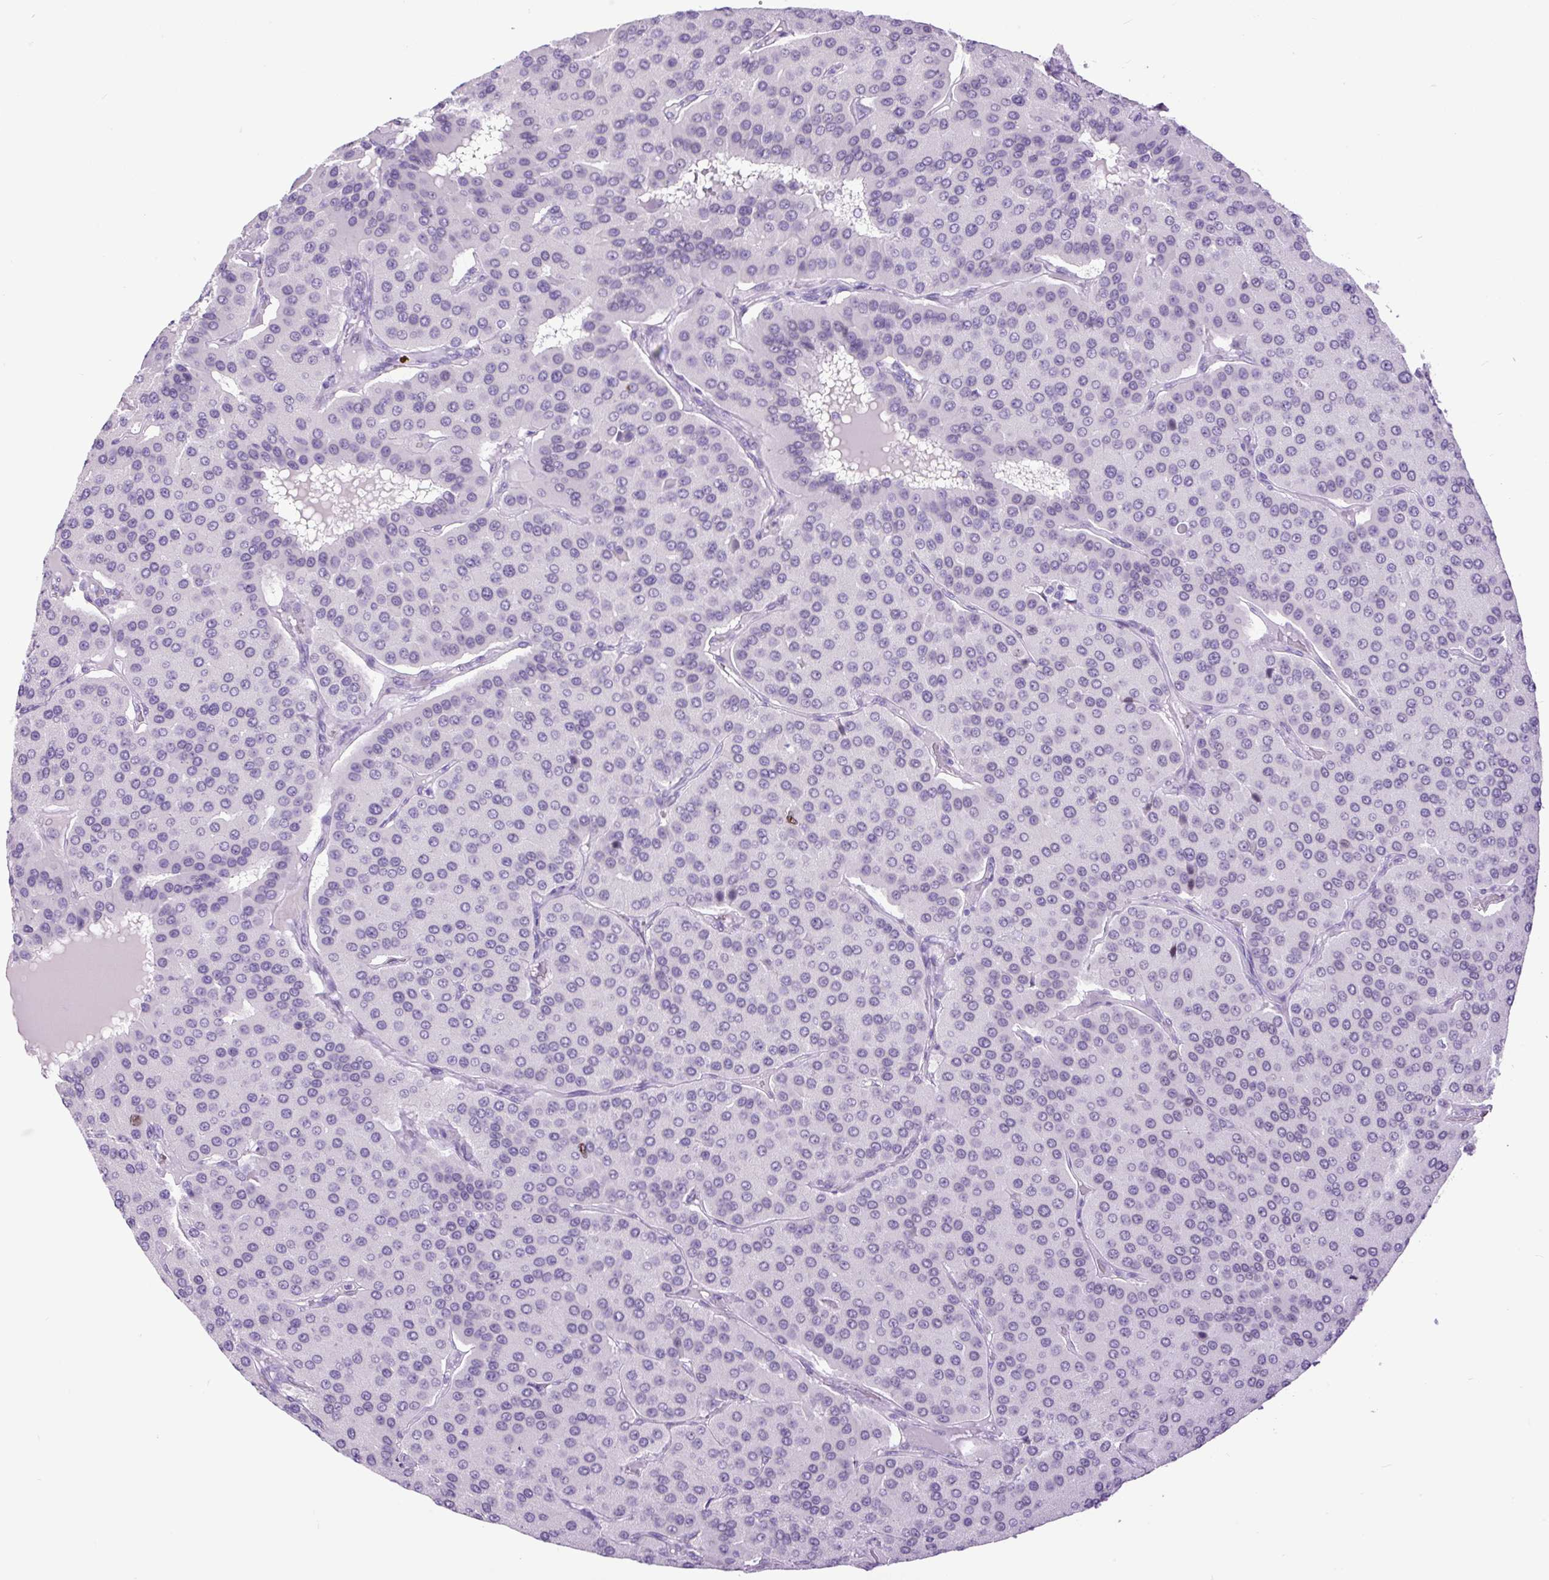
{"staining": {"intensity": "negative", "quantity": "none", "location": "none"}, "tissue": "parathyroid gland", "cell_type": "Glandular cells", "image_type": "normal", "snomed": [{"axis": "morphology", "description": "Normal tissue, NOS"}, {"axis": "morphology", "description": "Adenoma, NOS"}, {"axis": "topography", "description": "Parathyroid gland"}], "caption": "IHC of normal human parathyroid gland reveals no staining in glandular cells. The staining was performed using DAB (3,3'-diaminobenzidine) to visualize the protein expression in brown, while the nuclei were stained in blue with hematoxylin (Magnification: 20x).", "gene": "RACGAP1", "patient": {"sex": "female", "age": 86}}